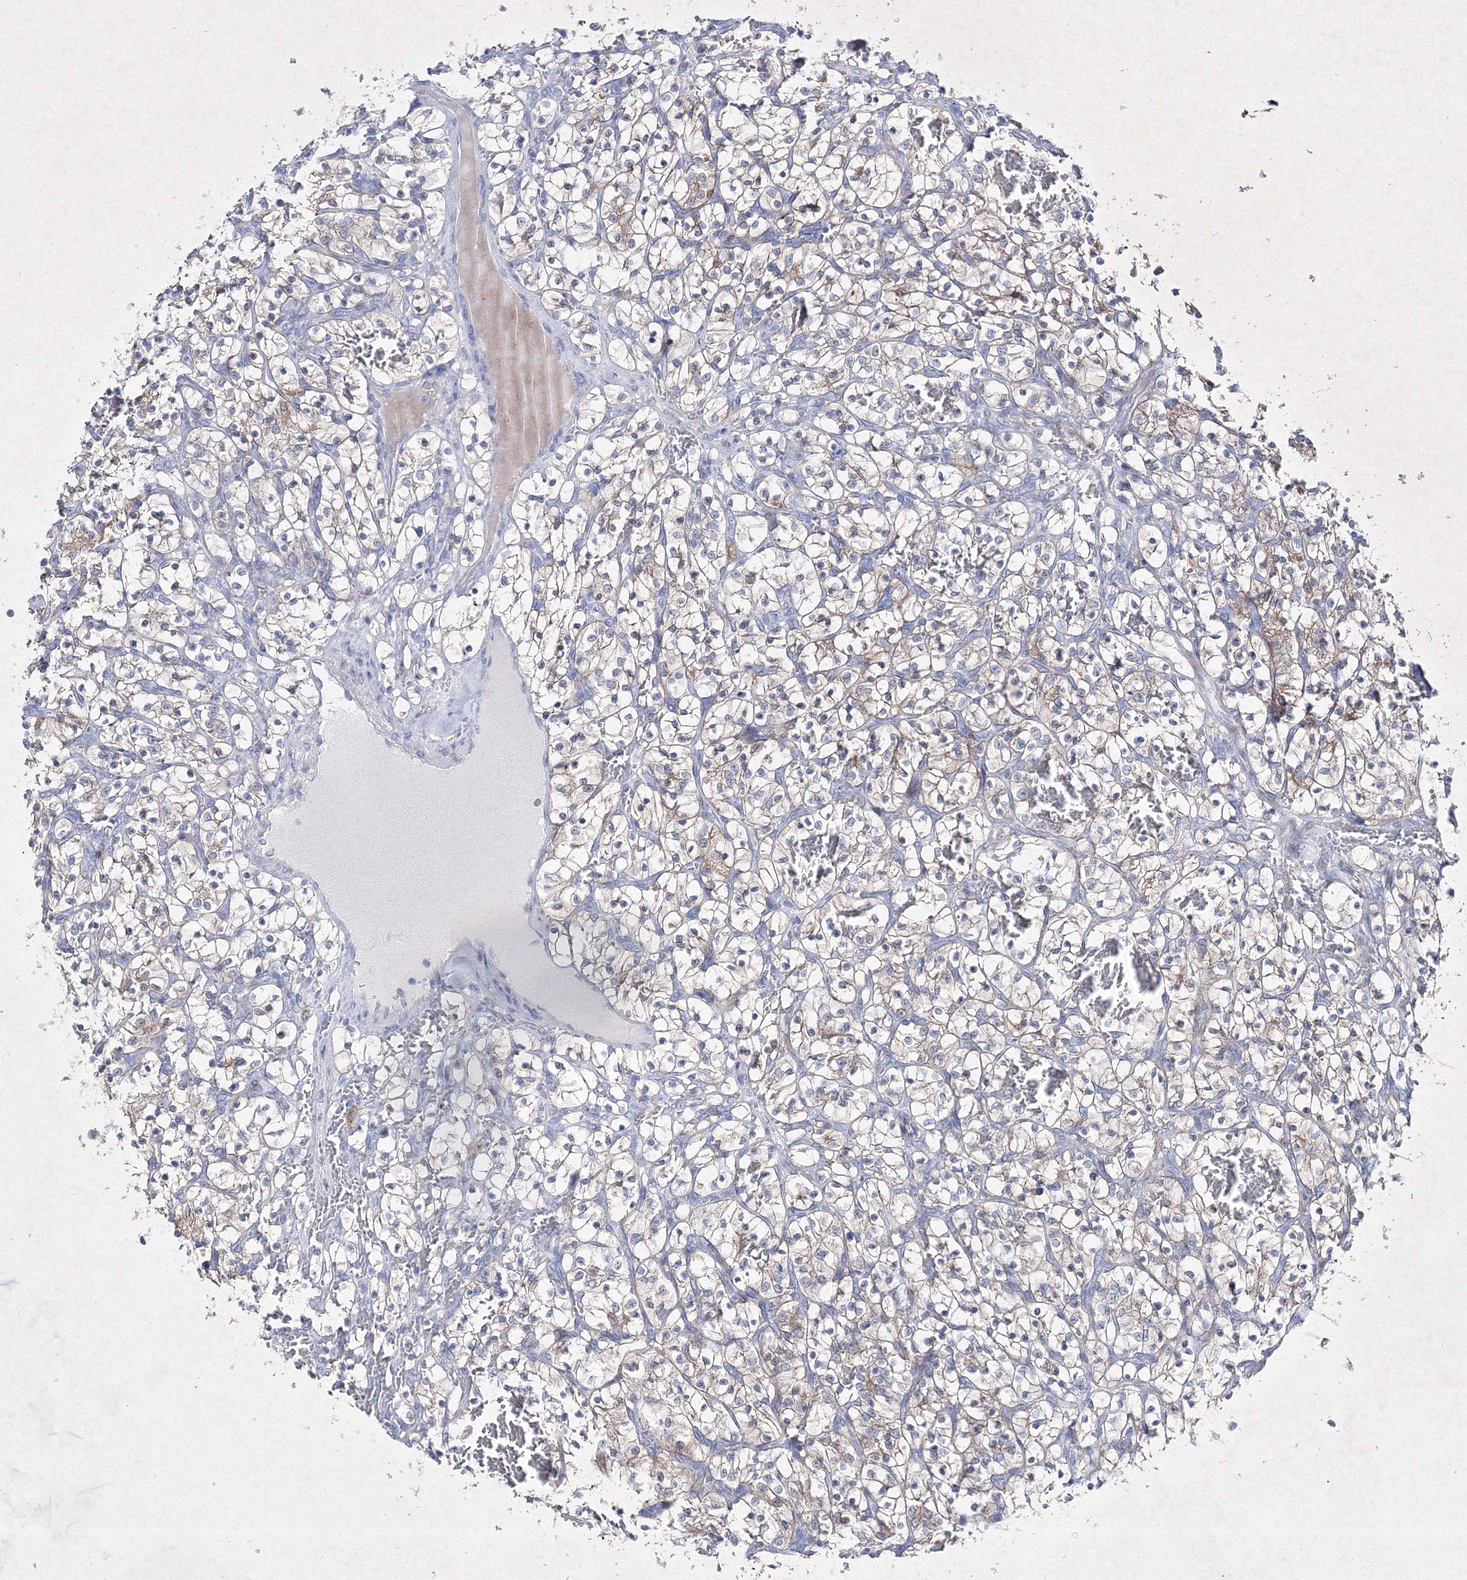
{"staining": {"intensity": "weak", "quantity": "25%-75%", "location": "cytoplasmic/membranous"}, "tissue": "renal cancer", "cell_type": "Tumor cells", "image_type": "cancer", "snomed": [{"axis": "morphology", "description": "Adenocarcinoma, NOS"}, {"axis": "topography", "description": "Kidney"}], "caption": "Adenocarcinoma (renal) stained for a protein displays weak cytoplasmic/membranous positivity in tumor cells.", "gene": "SMIM29", "patient": {"sex": "female", "age": 57}}